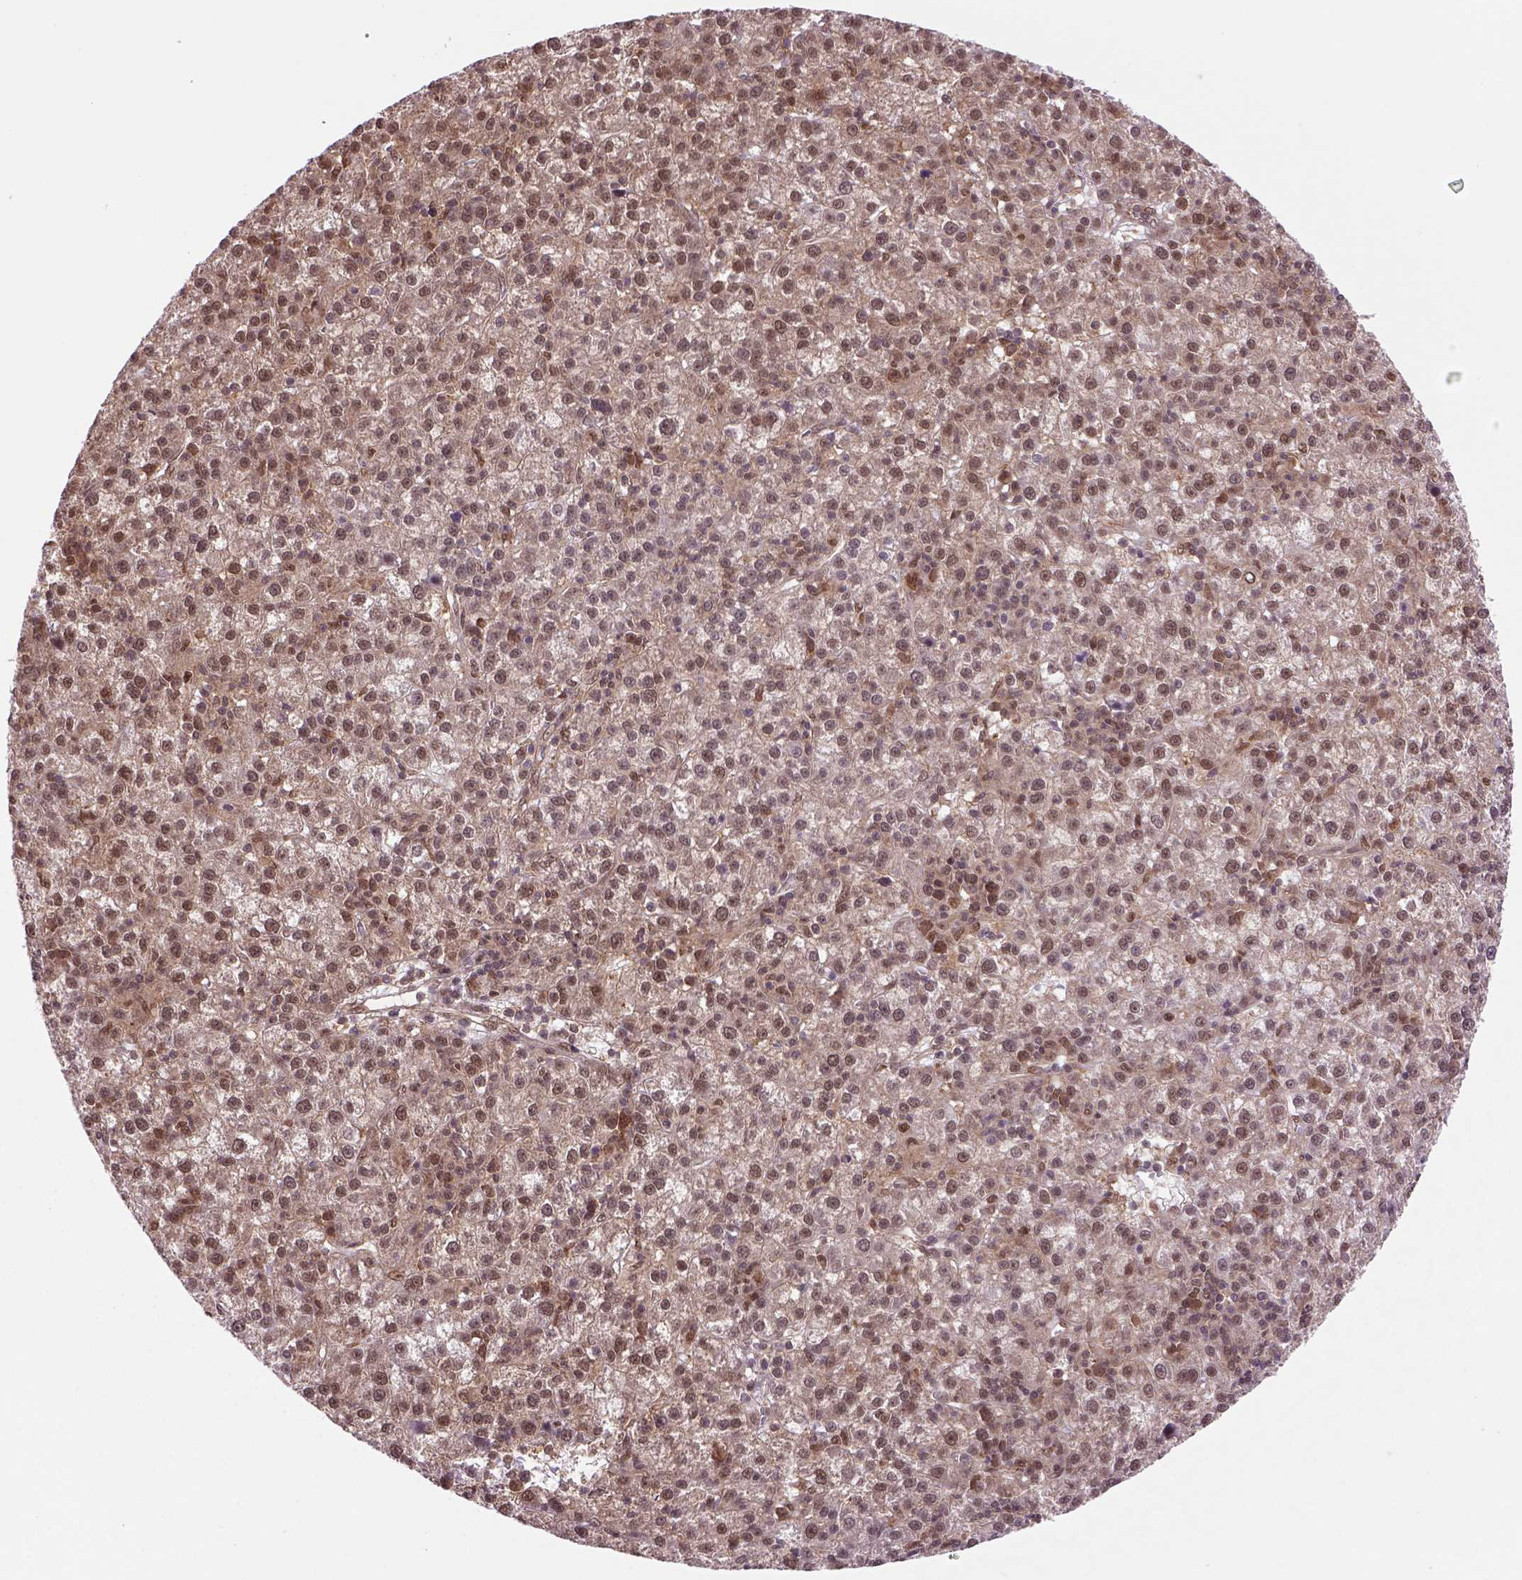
{"staining": {"intensity": "moderate", "quantity": ">75%", "location": "cytoplasmic/membranous,nuclear"}, "tissue": "liver cancer", "cell_type": "Tumor cells", "image_type": "cancer", "snomed": [{"axis": "morphology", "description": "Carcinoma, Hepatocellular, NOS"}, {"axis": "topography", "description": "Liver"}], "caption": "Tumor cells show medium levels of moderate cytoplasmic/membranous and nuclear expression in about >75% of cells in liver hepatocellular carcinoma.", "gene": "PSMC2", "patient": {"sex": "female", "age": 60}}